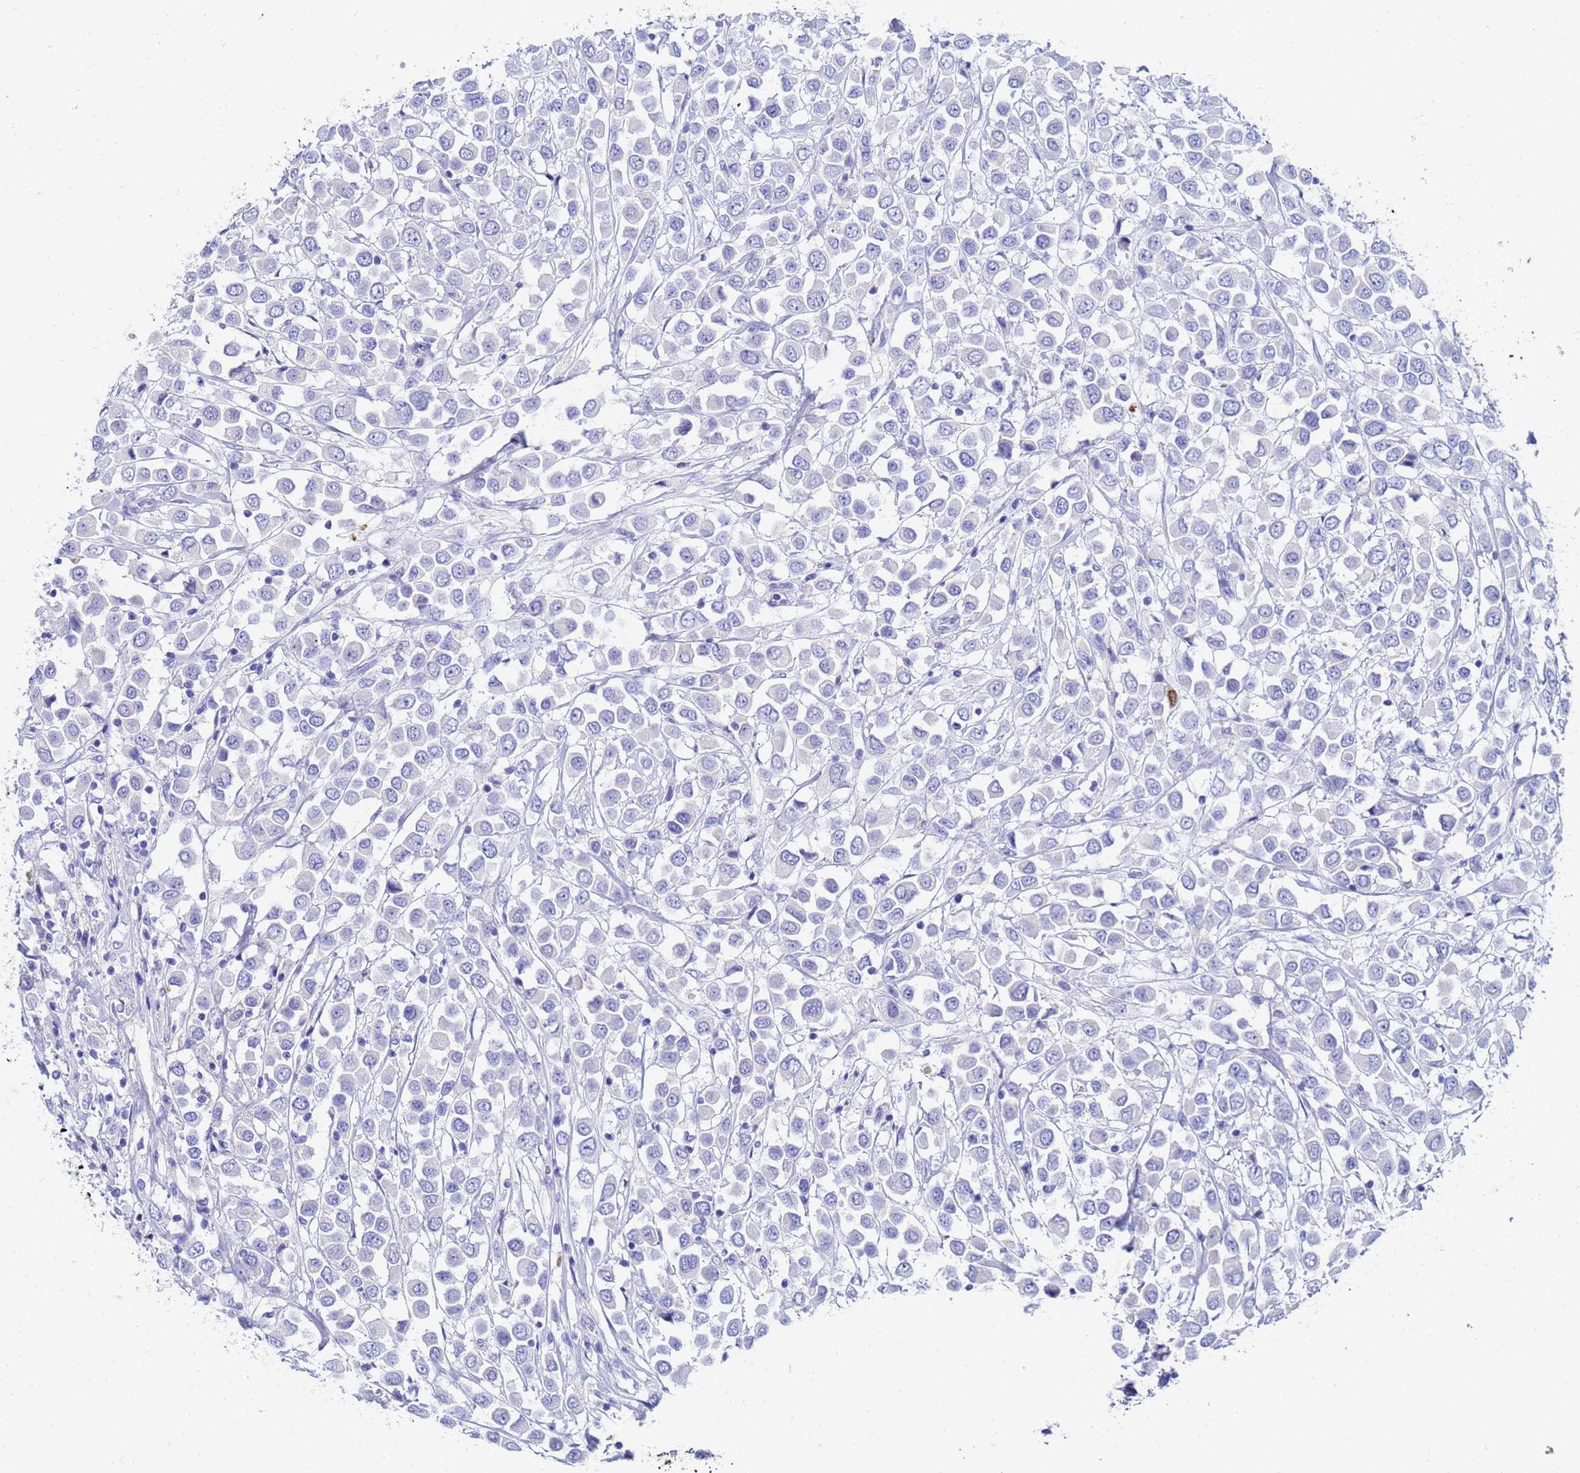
{"staining": {"intensity": "negative", "quantity": "none", "location": "none"}, "tissue": "breast cancer", "cell_type": "Tumor cells", "image_type": "cancer", "snomed": [{"axis": "morphology", "description": "Duct carcinoma"}, {"axis": "topography", "description": "Breast"}], "caption": "Tumor cells are negative for brown protein staining in invasive ductal carcinoma (breast).", "gene": "C2orf72", "patient": {"sex": "female", "age": 61}}